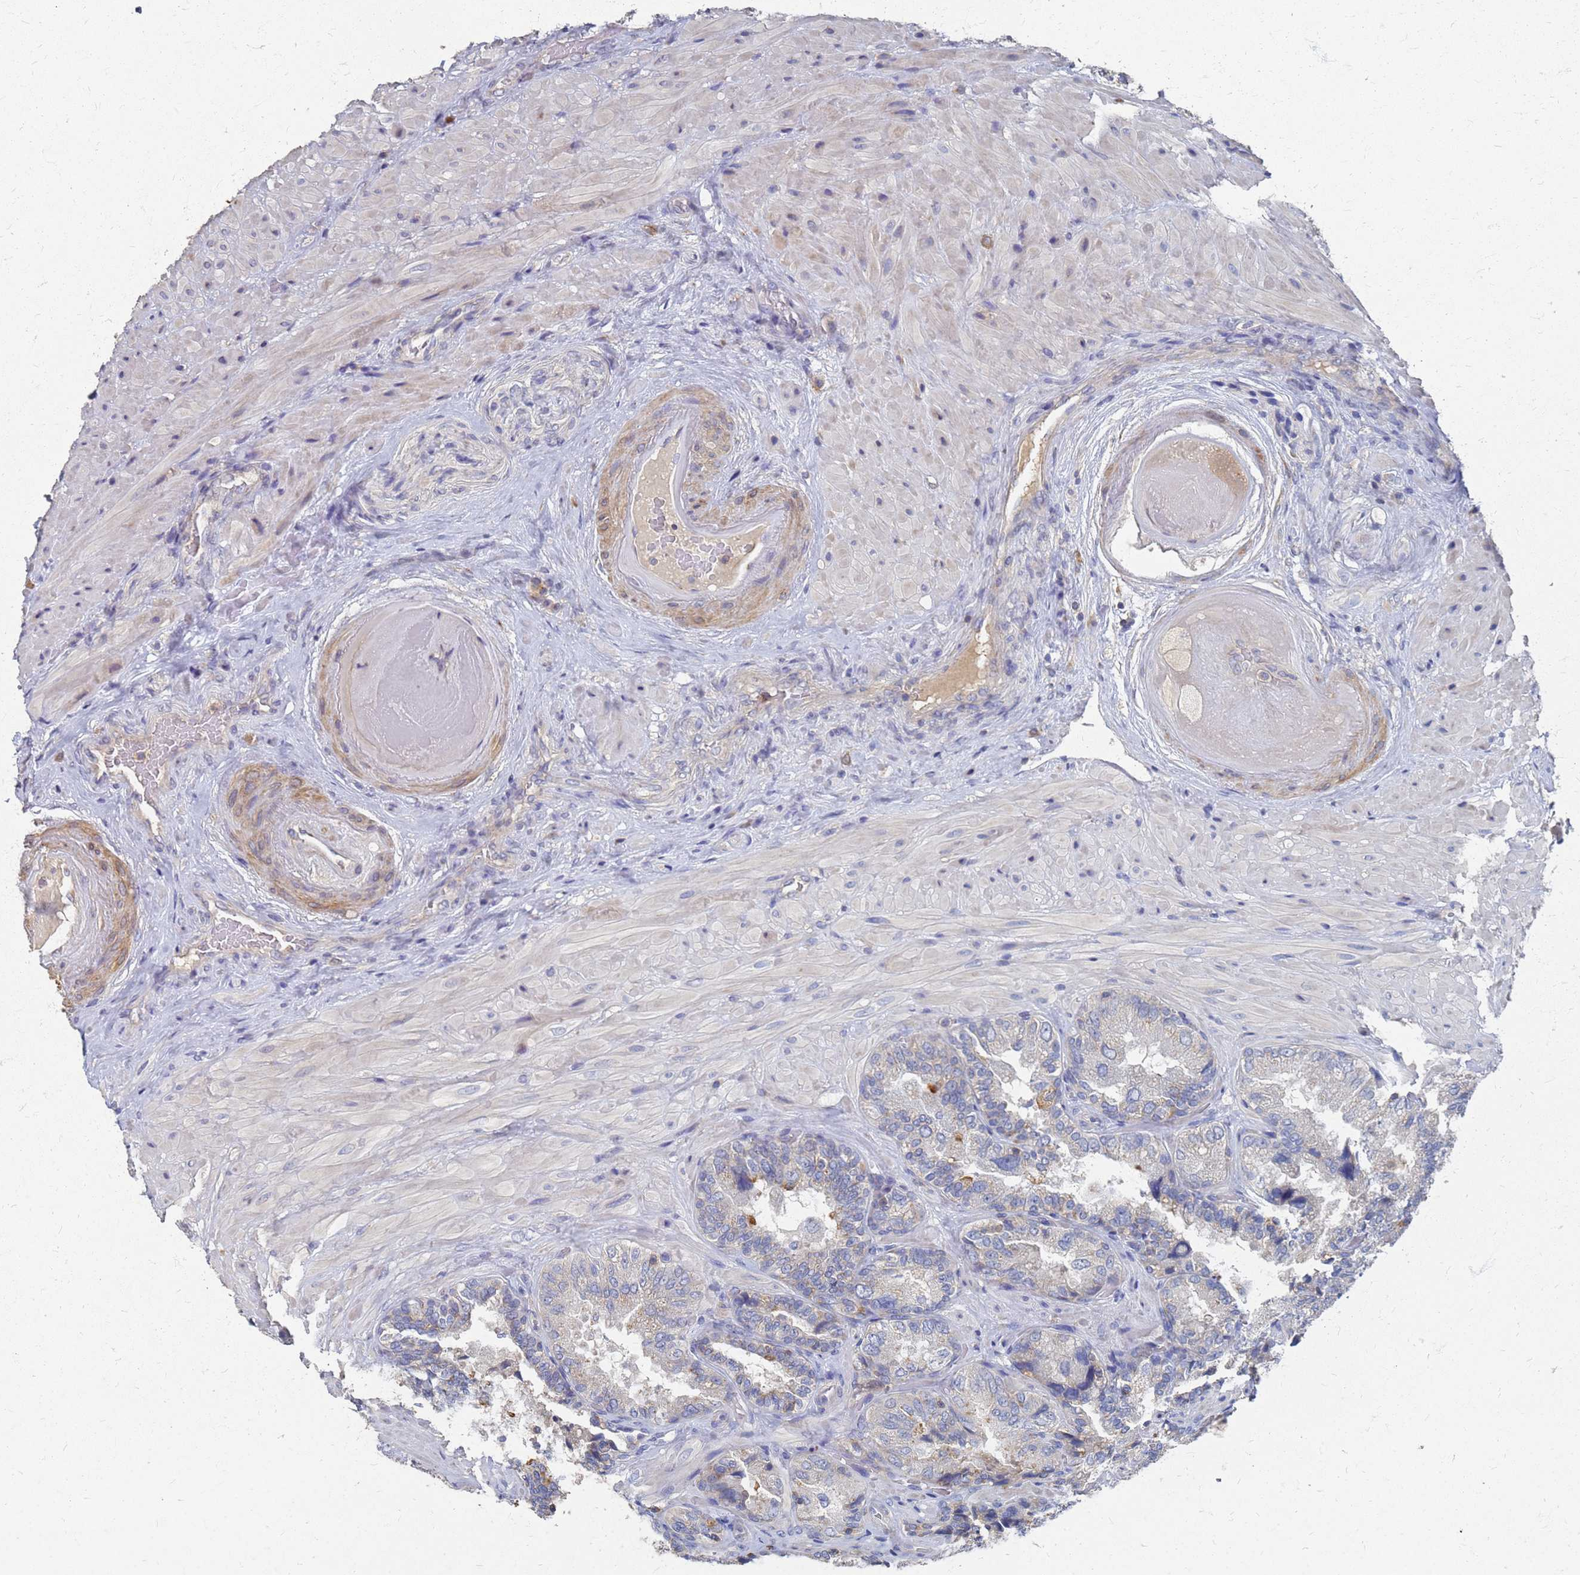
{"staining": {"intensity": "negative", "quantity": "none", "location": "none"}, "tissue": "seminal vesicle", "cell_type": "Glandular cells", "image_type": "normal", "snomed": [{"axis": "morphology", "description": "Normal tissue, NOS"}, {"axis": "topography", "description": "Prostate and seminal vesicle, NOS"}, {"axis": "topography", "description": "Prostate"}, {"axis": "topography", "description": "Seminal veicle"}], "caption": "This is a micrograph of immunohistochemistry staining of normal seminal vesicle, which shows no staining in glandular cells. The staining was performed using DAB to visualize the protein expression in brown, while the nuclei were stained in blue with hematoxylin (Magnification: 20x).", "gene": "KRCC1", "patient": {"sex": "male", "age": 67}}